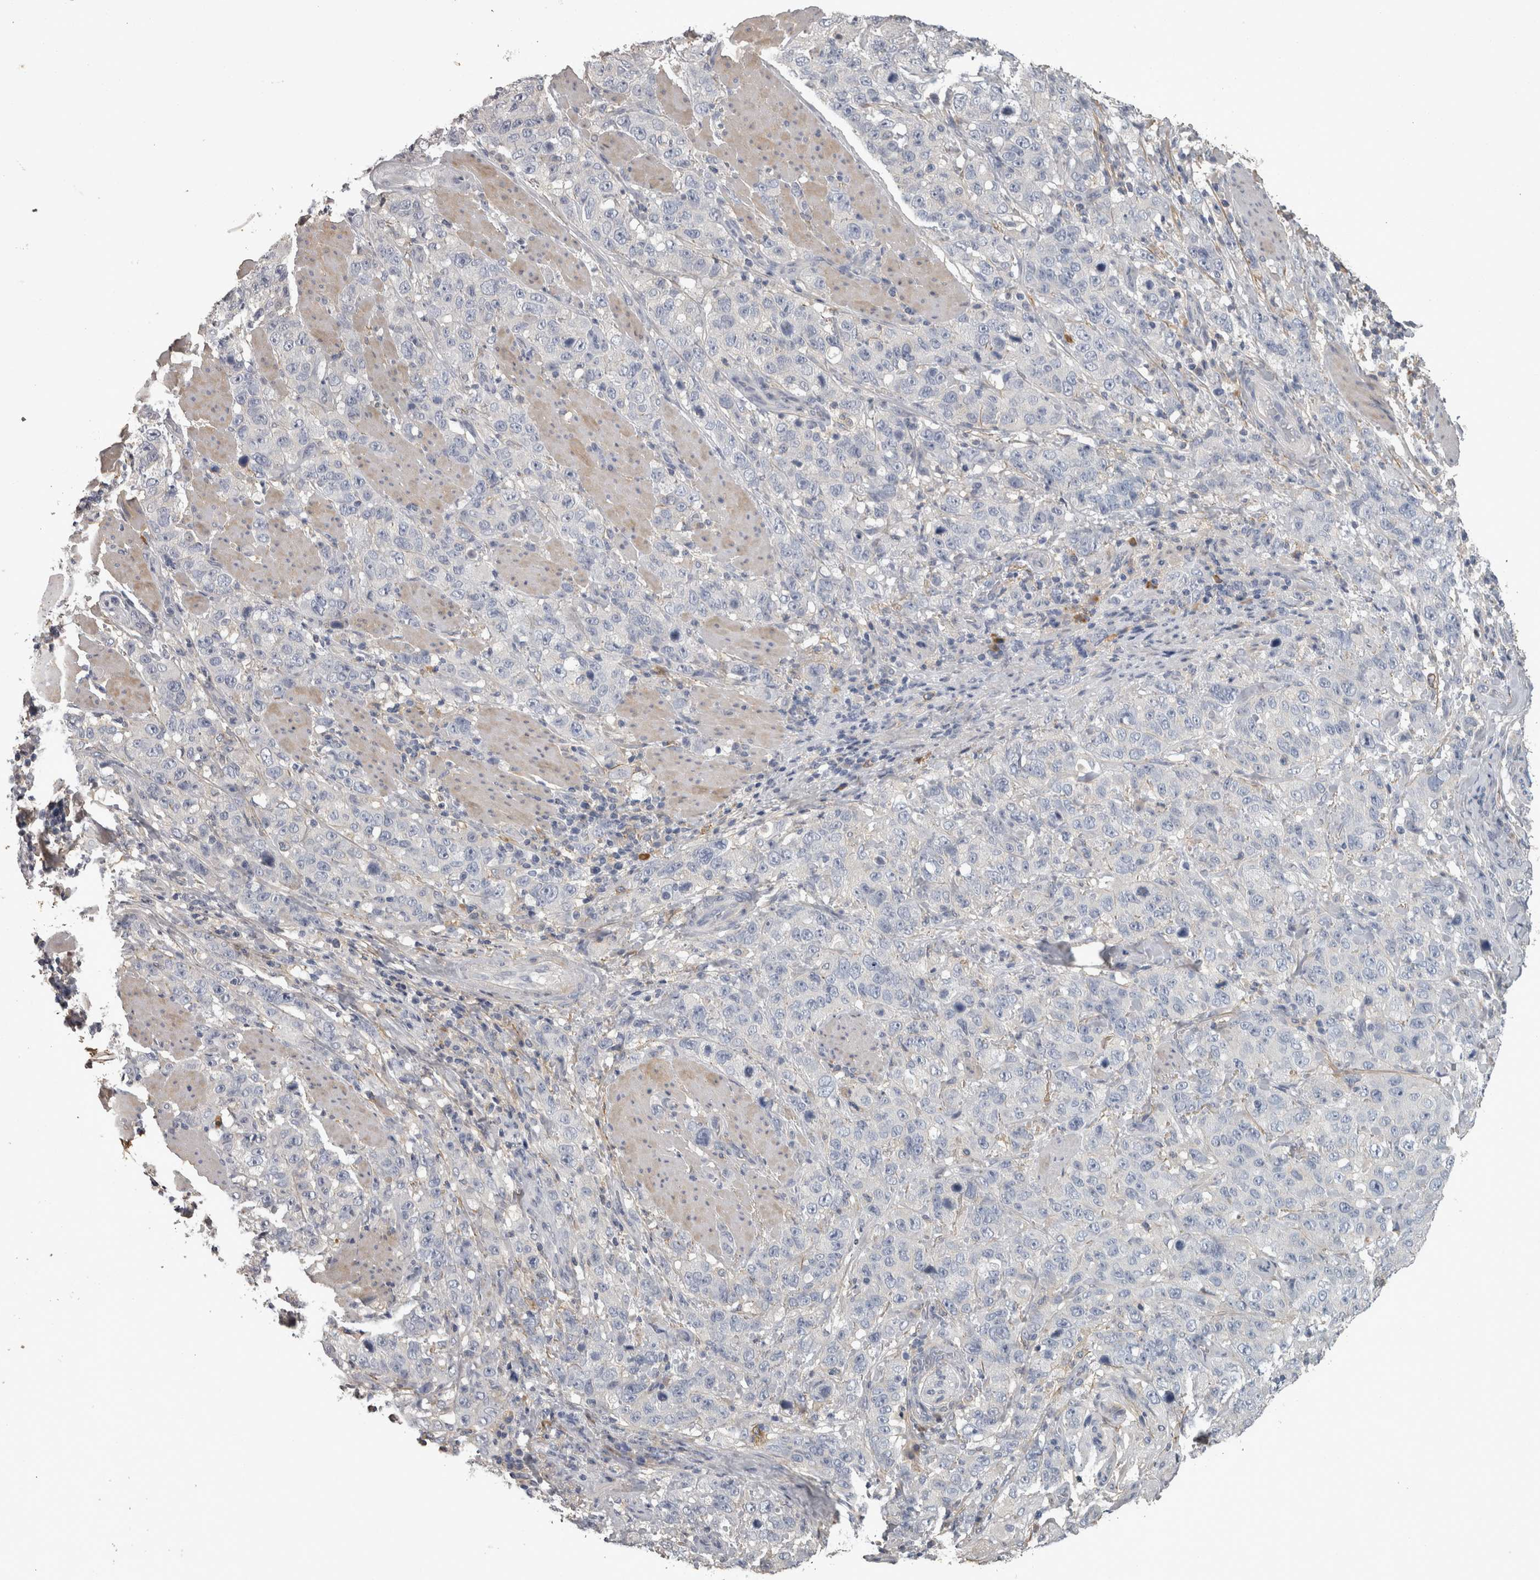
{"staining": {"intensity": "negative", "quantity": "none", "location": "none"}, "tissue": "stomach cancer", "cell_type": "Tumor cells", "image_type": "cancer", "snomed": [{"axis": "morphology", "description": "Adenocarcinoma, NOS"}, {"axis": "topography", "description": "Stomach"}], "caption": "Tumor cells are negative for protein expression in human stomach adenocarcinoma.", "gene": "EFEMP2", "patient": {"sex": "male", "age": 48}}